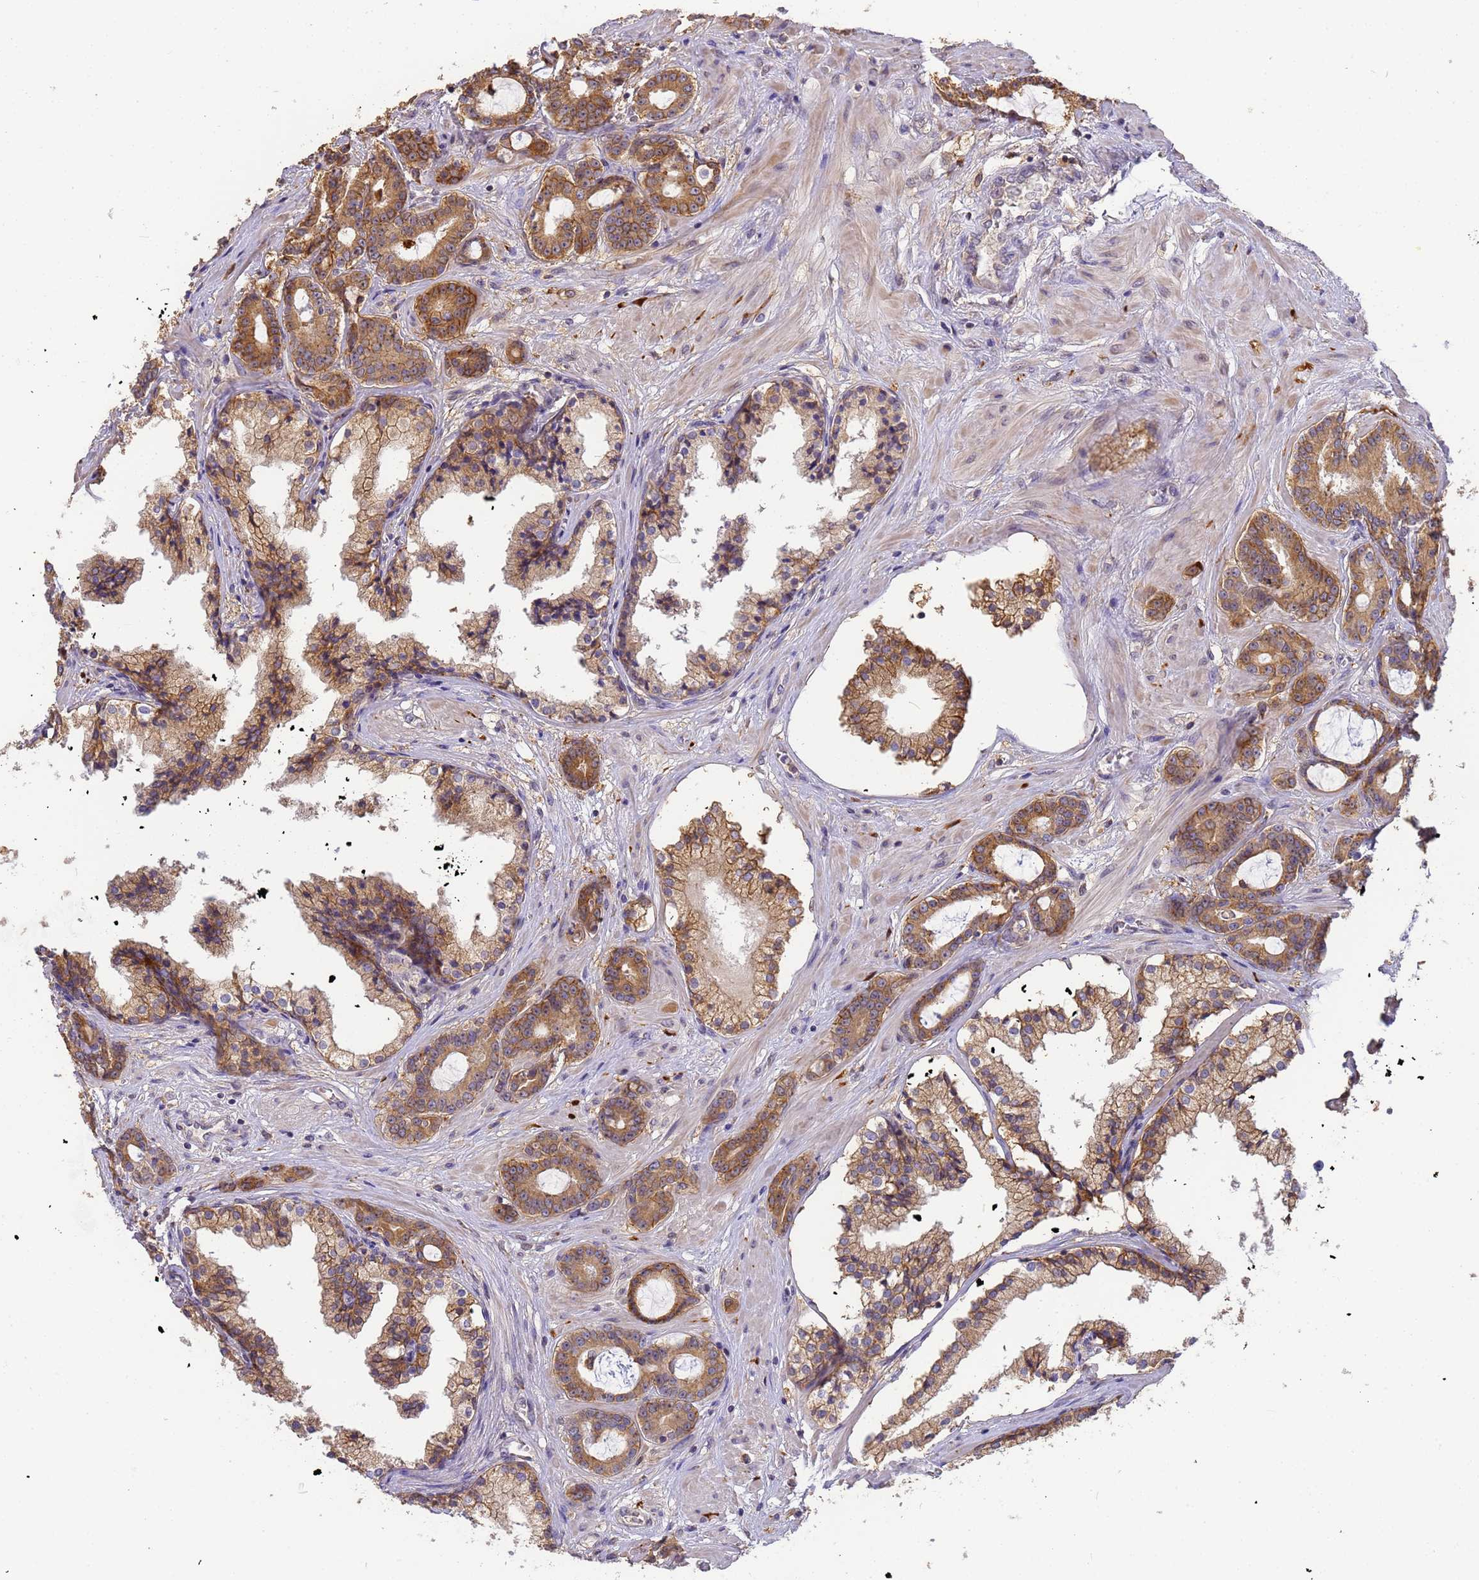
{"staining": {"intensity": "moderate", "quantity": ">75%", "location": "cytoplasmic/membranous"}, "tissue": "prostate cancer", "cell_type": "Tumor cells", "image_type": "cancer", "snomed": [{"axis": "morphology", "description": "Adenocarcinoma, High grade"}, {"axis": "topography", "description": "Prostate"}], "caption": "Brown immunohistochemical staining in human high-grade adenocarcinoma (prostate) shows moderate cytoplasmic/membranous positivity in approximately >75% of tumor cells.", "gene": "M6PR", "patient": {"sex": "male", "age": 58}}